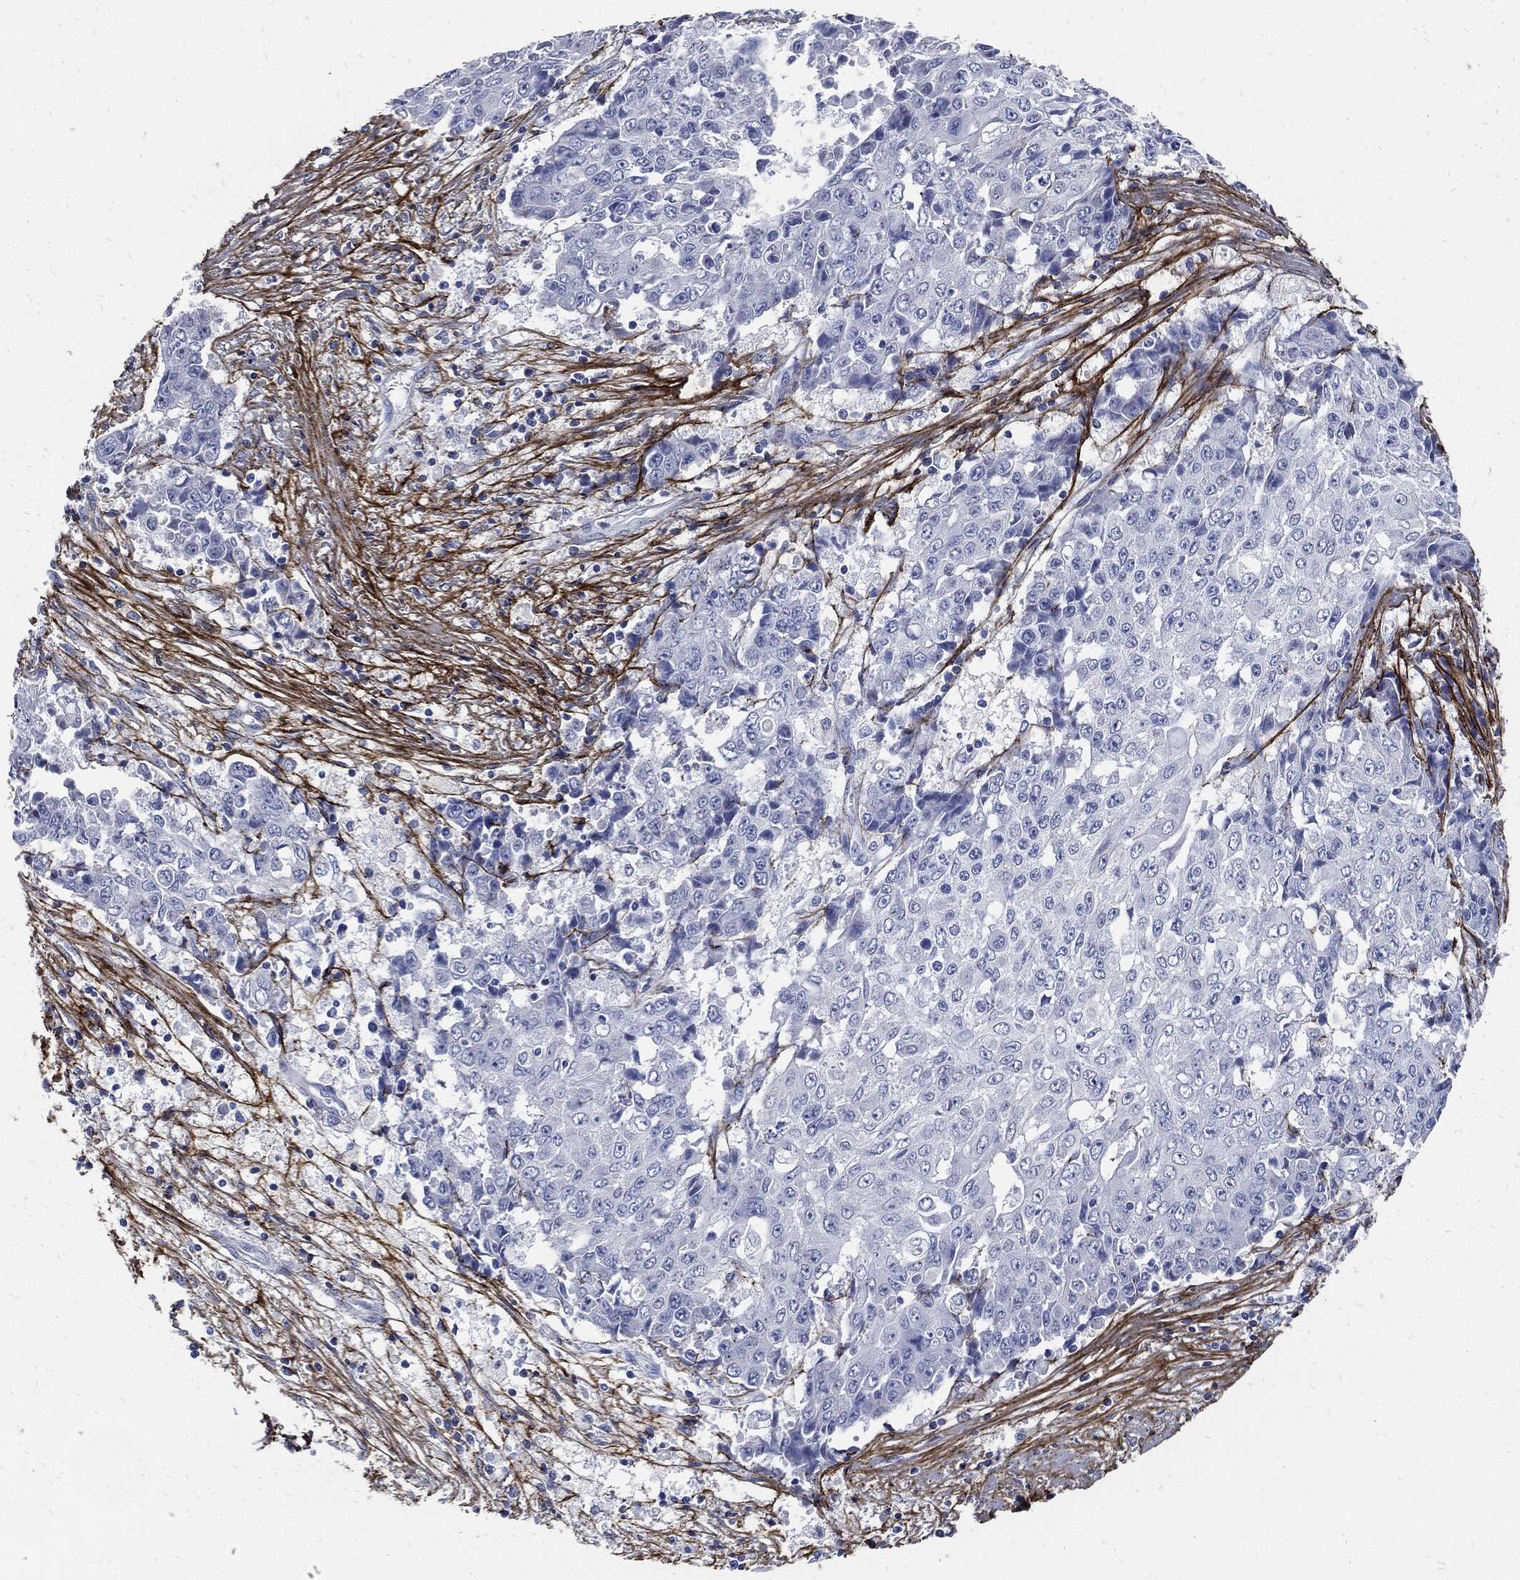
{"staining": {"intensity": "negative", "quantity": "none", "location": "none"}, "tissue": "ovarian cancer", "cell_type": "Tumor cells", "image_type": "cancer", "snomed": [{"axis": "morphology", "description": "Carcinoma, endometroid"}, {"axis": "topography", "description": "Ovary"}], "caption": "Immunohistochemistry of human ovarian cancer shows no expression in tumor cells.", "gene": "FBN1", "patient": {"sex": "female", "age": 42}}